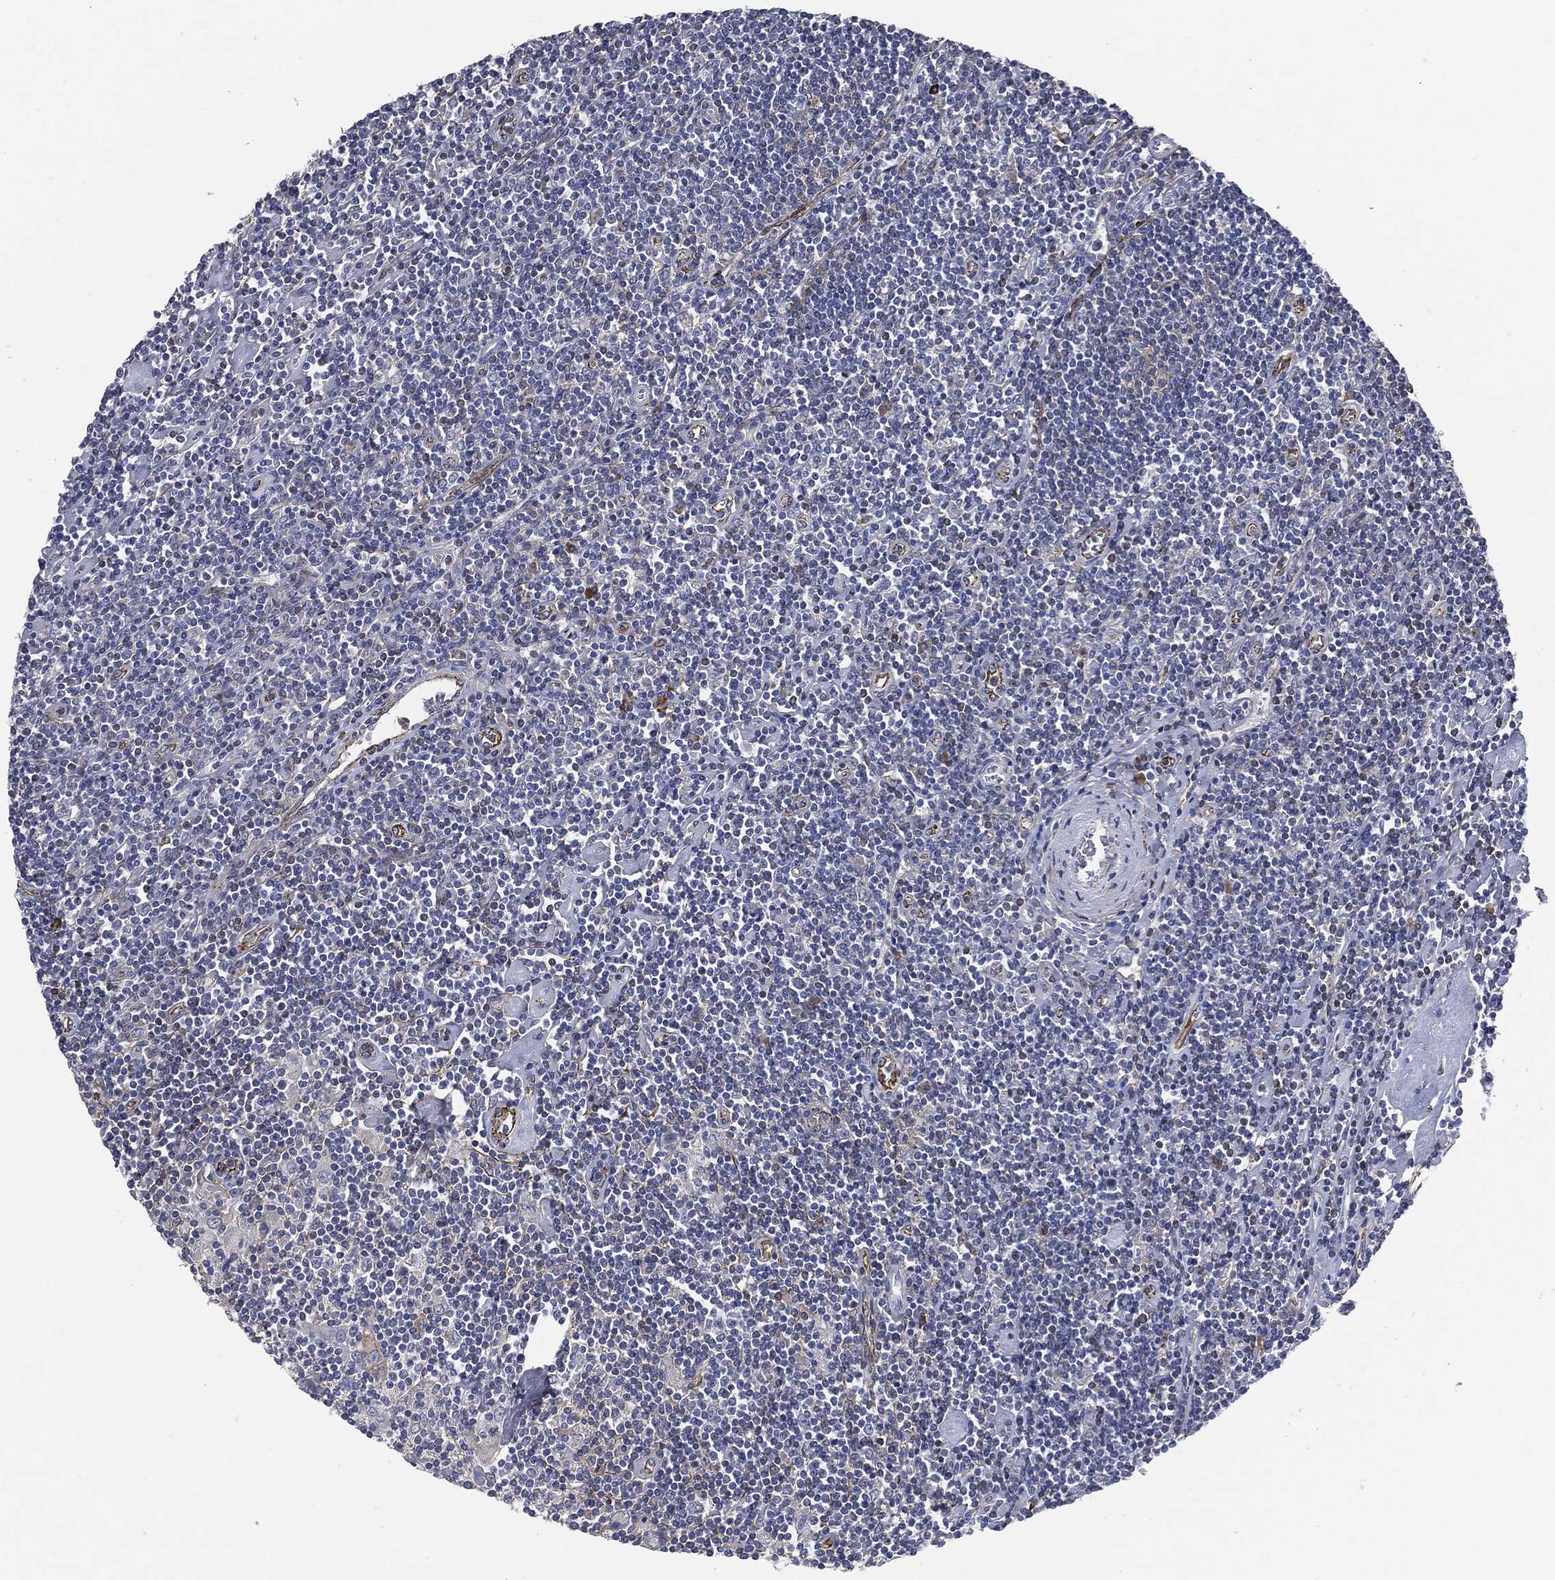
{"staining": {"intensity": "negative", "quantity": "none", "location": "none"}, "tissue": "lymphoma", "cell_type": "Tumor cells", "image_type": "cancer", "snomed": [{"axis": "morphology", "description": "Hodgkin's disease, NOS"}, {"axis": "topography", "description": "Lymph node"}], "caption": "Lymphoma was stained to show a protein in brown. There is no significant expression in tumor cells. (Brightfield microscopy of DAB (3,3'-diaminobenzidine) immunohistochemistry at high magnification).", "gene": "SVIL", "patient": {"sex": "male", "age": 40}}